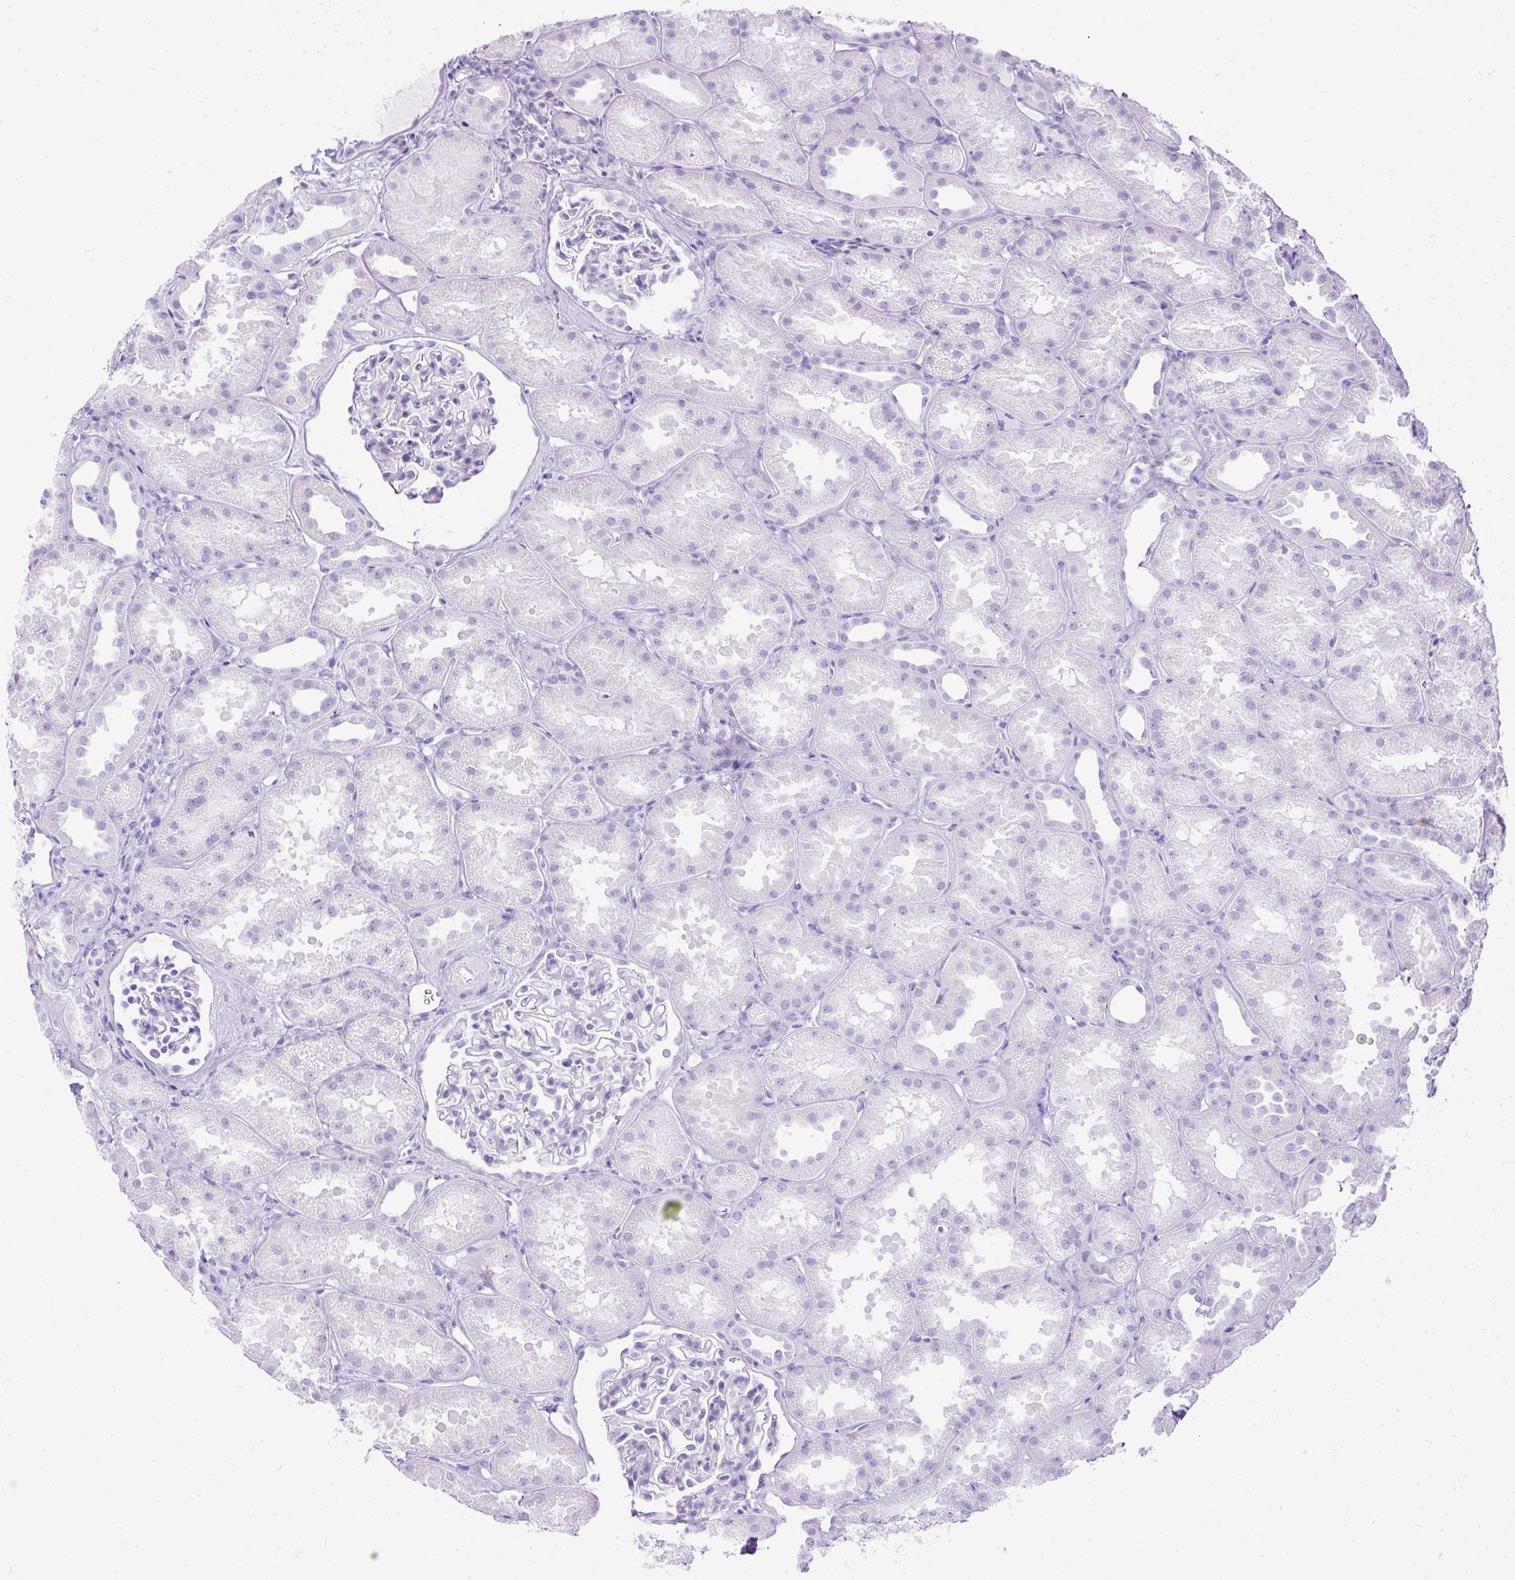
{"staining": {"intensity": "negative", "quantity": "none", "location": "none"}, "tissue": "kidney", "cell_type": "Cells in glomeruli", "image_type": "normal", "snomed": [{"axis": "morphology", "description": "Normal tissue, NOS"}, {"axis": "topography", "description": "Kidney"}], "caption": "IHC histopathology image of normal kidney: human kidney stained with DAB (3,3'-diaminobenzidine) reveals no significant protein staining in cells in glomeruli.", "gene": "HEY1", "patient": {"sex": "male", "age": 61}}